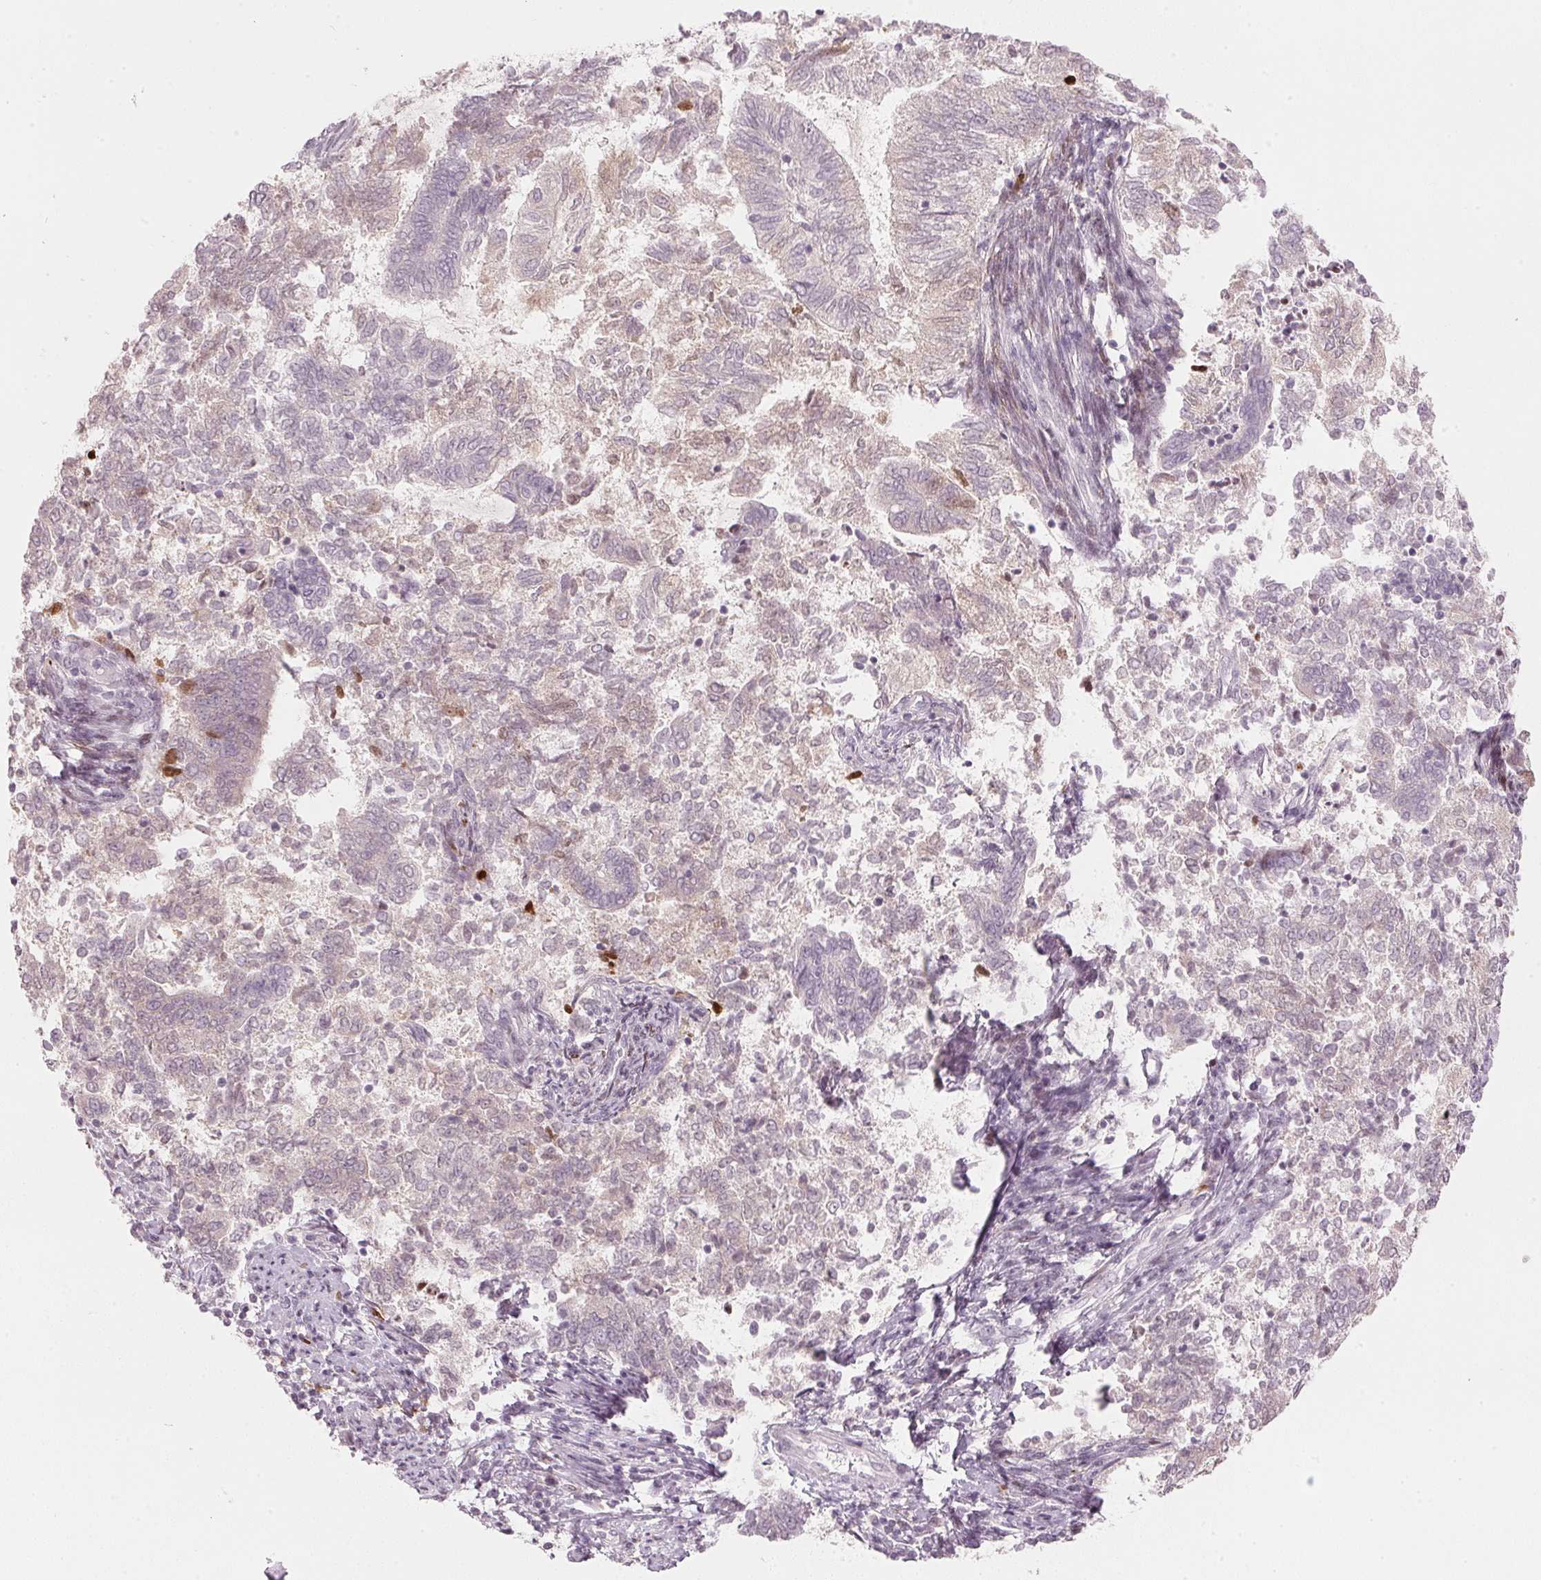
{"staining": {"intensity": "negative", "quantity": "none", "location": "none"}, "tissue": "endometrial cancer", "cell_type": "Tumor cells", "image_type": "cancer", "snomed": [{"axis": "morphology", "description": "Adenocarcinoma, NOS"}, {"axis": "topography", "description": "Endometrium"}], "caption": "High power microscopy histopathology image of an immunohistochemistry image of adenocarcinoma (endometrial), revealing no significant staining in tumor cells. Brightfield microscopy of immunohistochemistry (IHC) stained with DAB (brown) and hematoxylin (blue), captured at high magnification.", "gene": "SFRP4", "patient": {"sex": "female", "age": 65}}